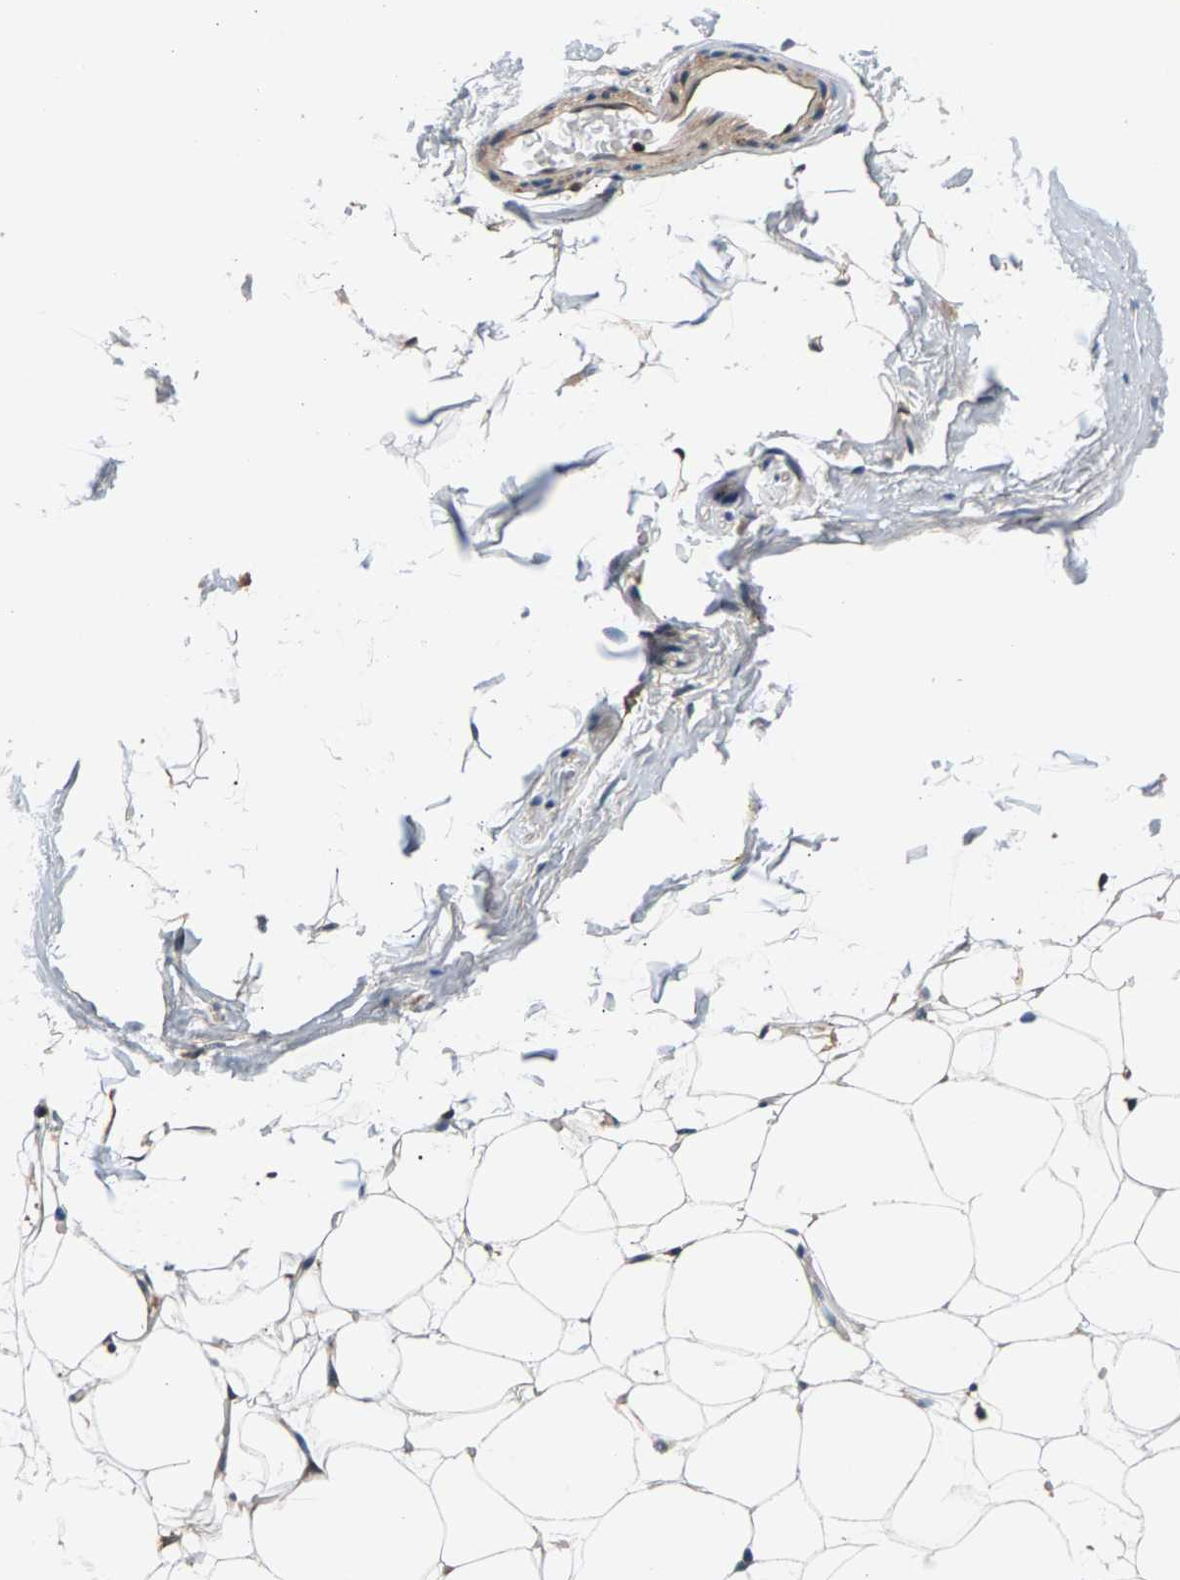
{"staining": {"intensity": "weak", "quantity": ">75%", "location": "cytoplasmic/membranous"}, "tissue": "adipose tissue", "cell_type": "Adipocytes", "image_type": "normal", "snomed": [{"axis": "morphology", "description": "Normal tissue, NOS"}, {"axis": "topography", "description": "Breast"}, {"axis": "topography", "description": "Soft tissue"}], "caption": "Weak cytoplasmic/membranous expression is seen in about >75% of adipocytes in benign adipose tissue.", "gene": "FAM78A", "patient": {"sex": "female", "age": 75}}